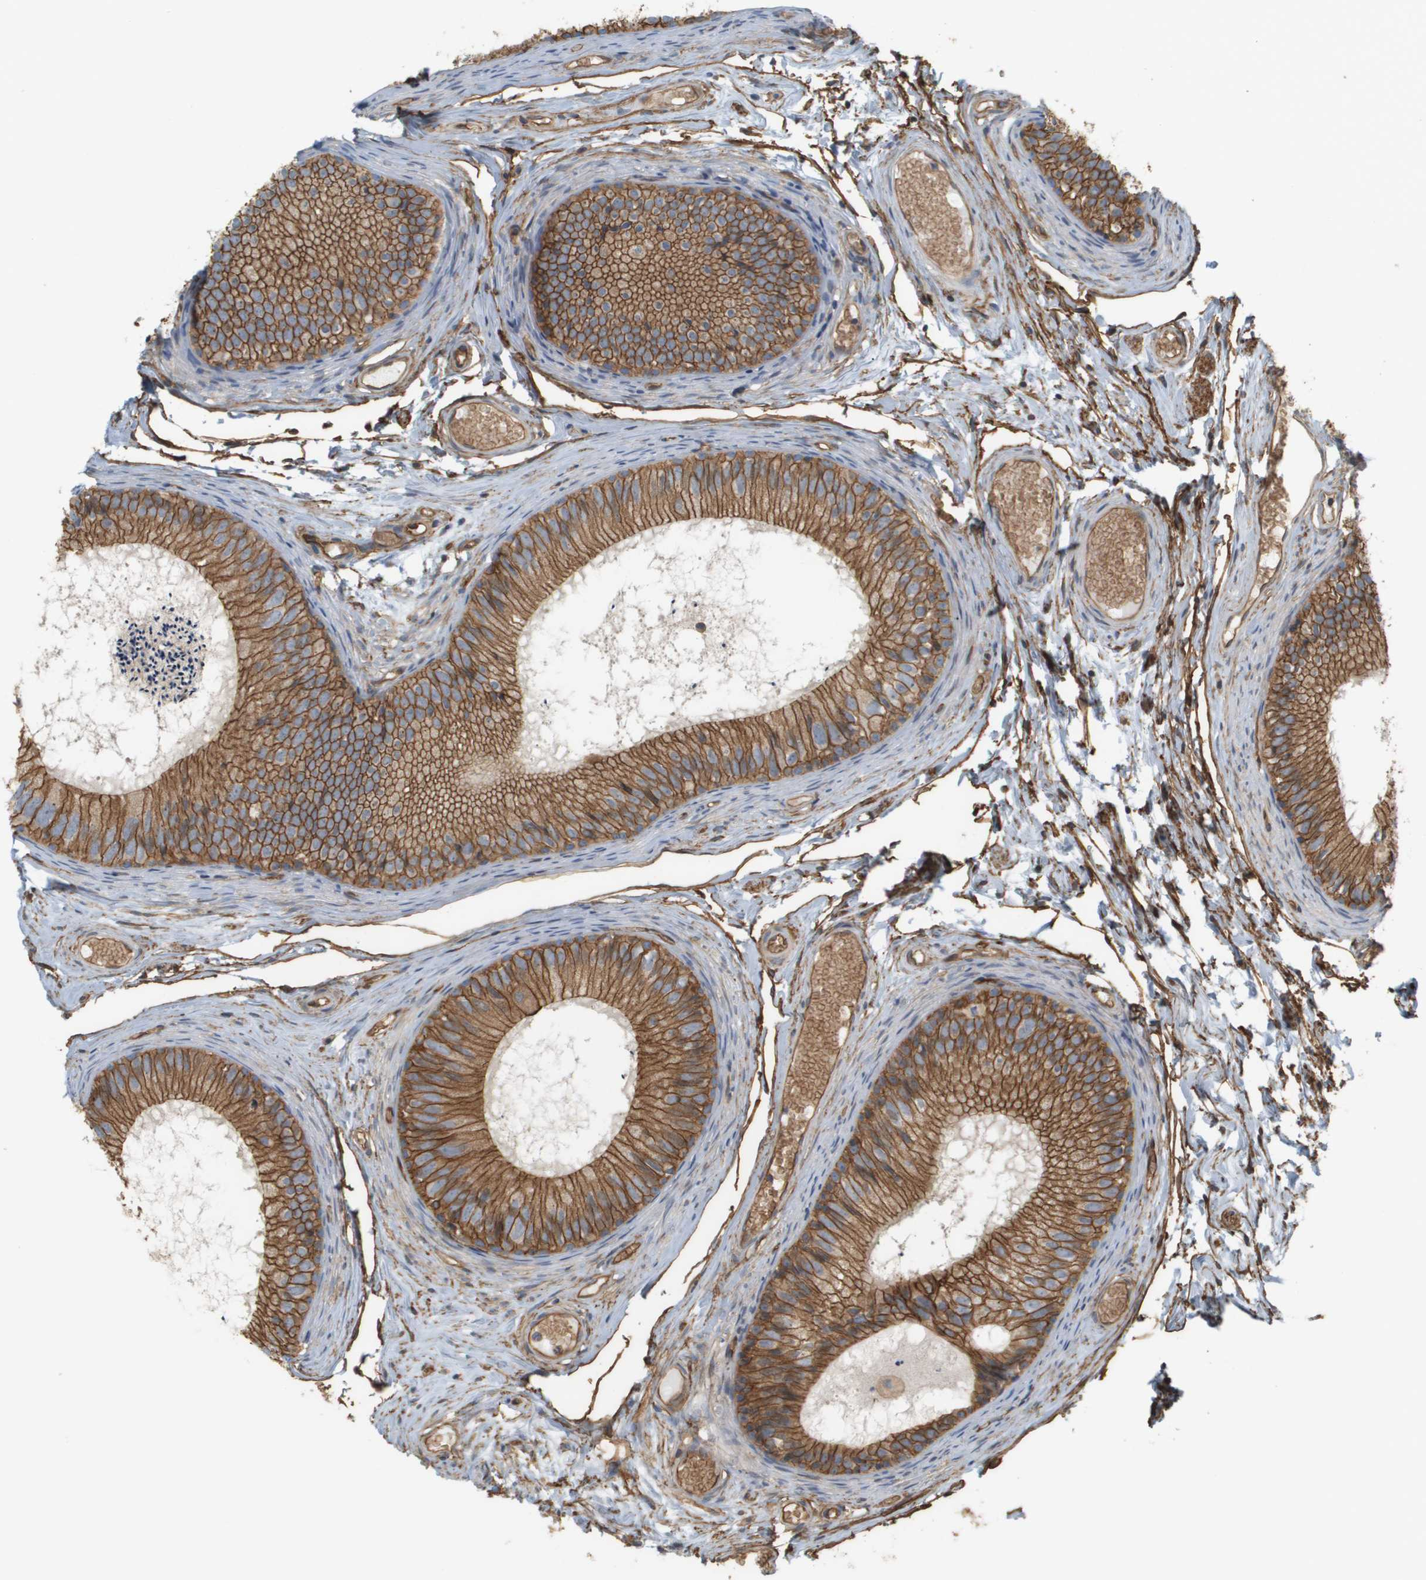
{"staining": {"intensity": "moderate", "quantity": ">75%", "location": "cytoplasmic/membranous"}, "tissue": "epididymis", "cell_type": "Glandular cells", "image_type": "normal", "snomed": [{"axis": "morphology", "description": "Normal tissue, NOS"}, {"axis": "topography", "description": "Epididymis"}], "caption": "A brown stain highlights moderate cytoplasmic/membranous positivity of a protein in glandular cells of benign human epididymis. (DAB IHC, brown staining for protein, blue staining for nuclei).", "gene": "SGMS2", "patient": {"sex": "male", "age": 46}}